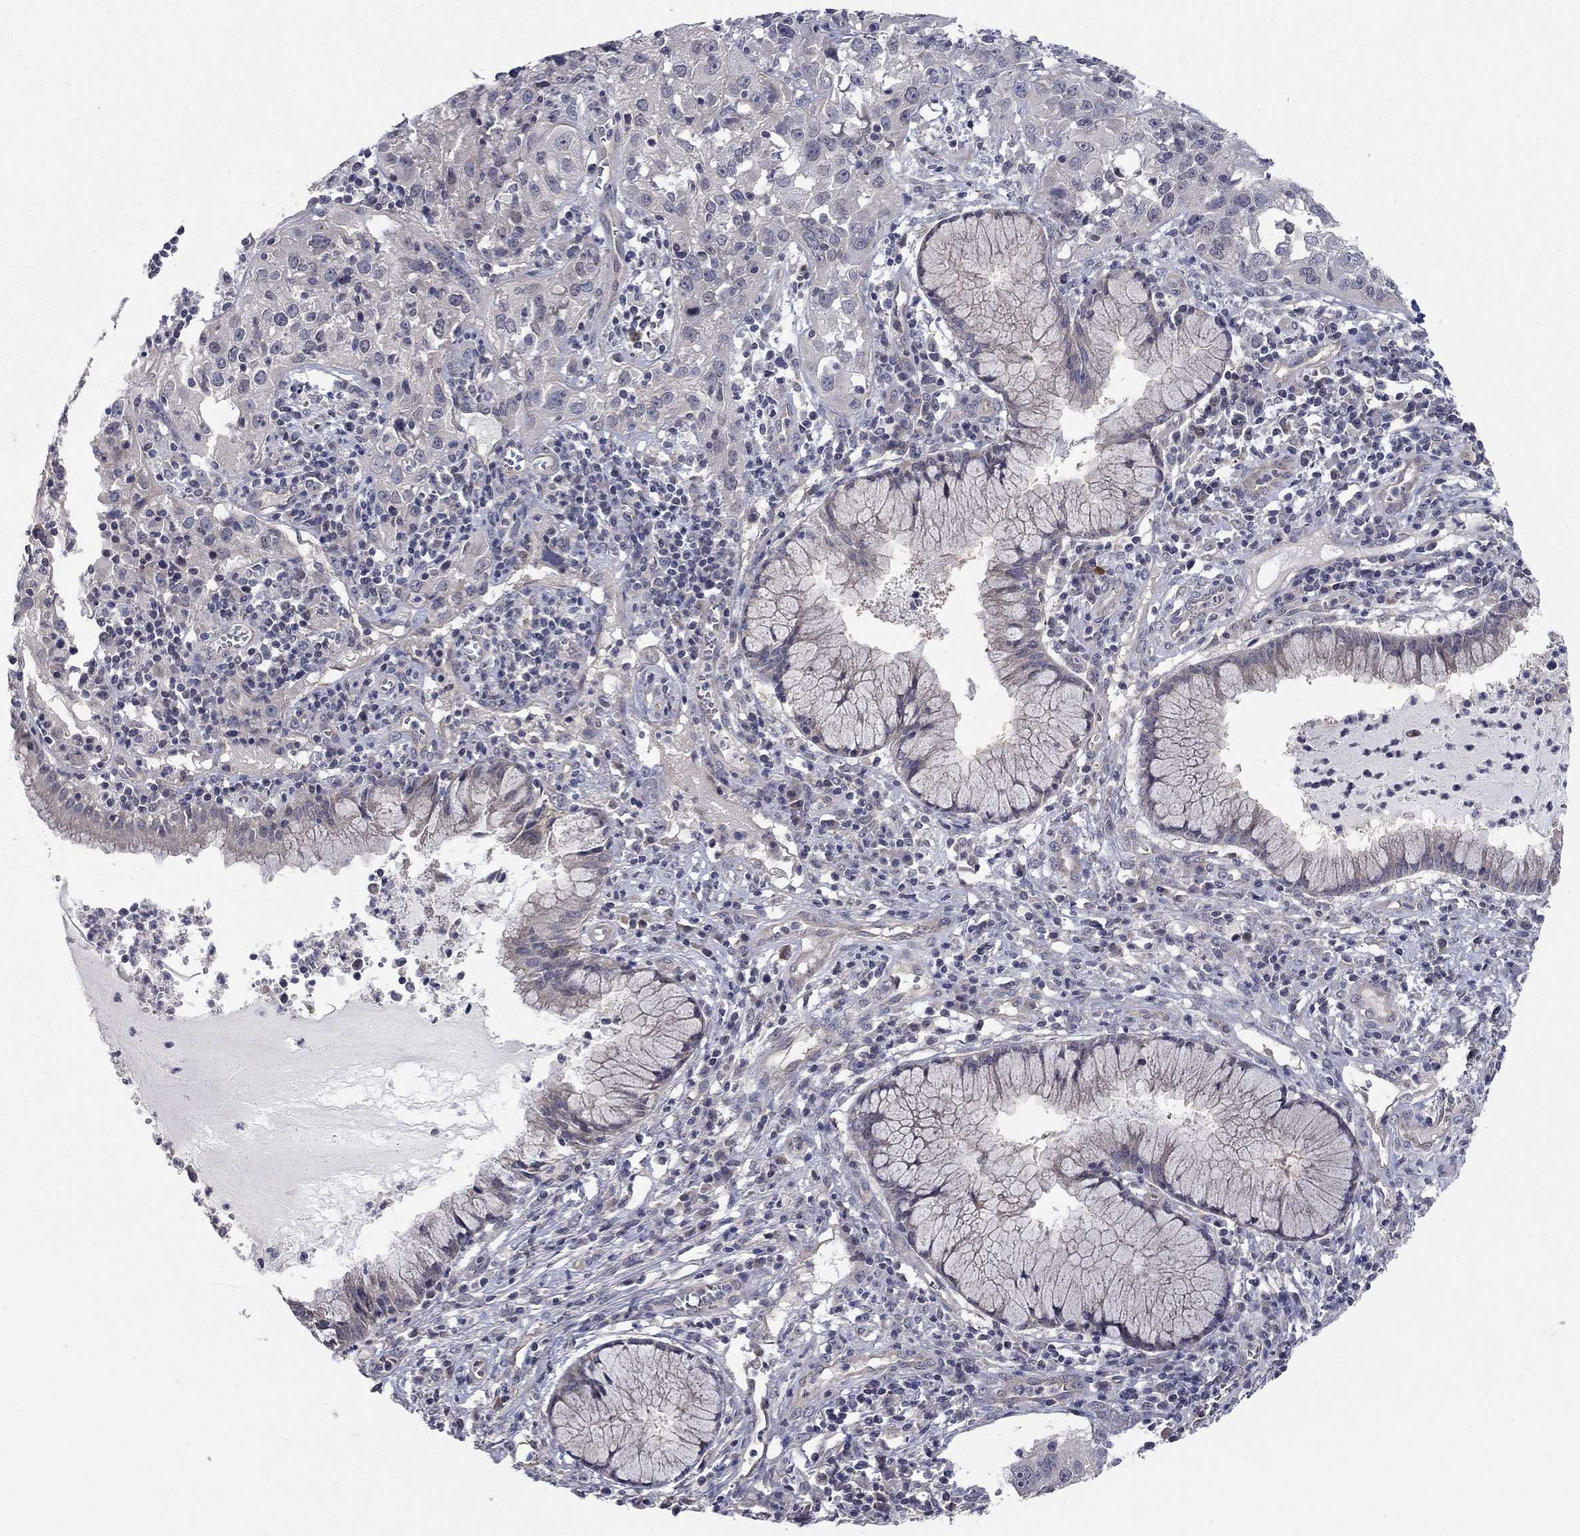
{"staining": {"intensity": "negative", "quantity": "none", "location": "none"}, "tissue": "cervical cancer", "cell_type": "Tumor cells", "image_type": "cancer", "snomed": [{"axis": "morphology", "description": "Squamous cell carcinoma, NOS"}, {"axis": "topography", "description": "Cervix"}], "caption": "An image of squamous cell carcinoma (cervical) stained for a protein exhibits no brown staining in tumor cells.", "gene": "WASF3", "patient": {"sex": "female", "age": 32}}